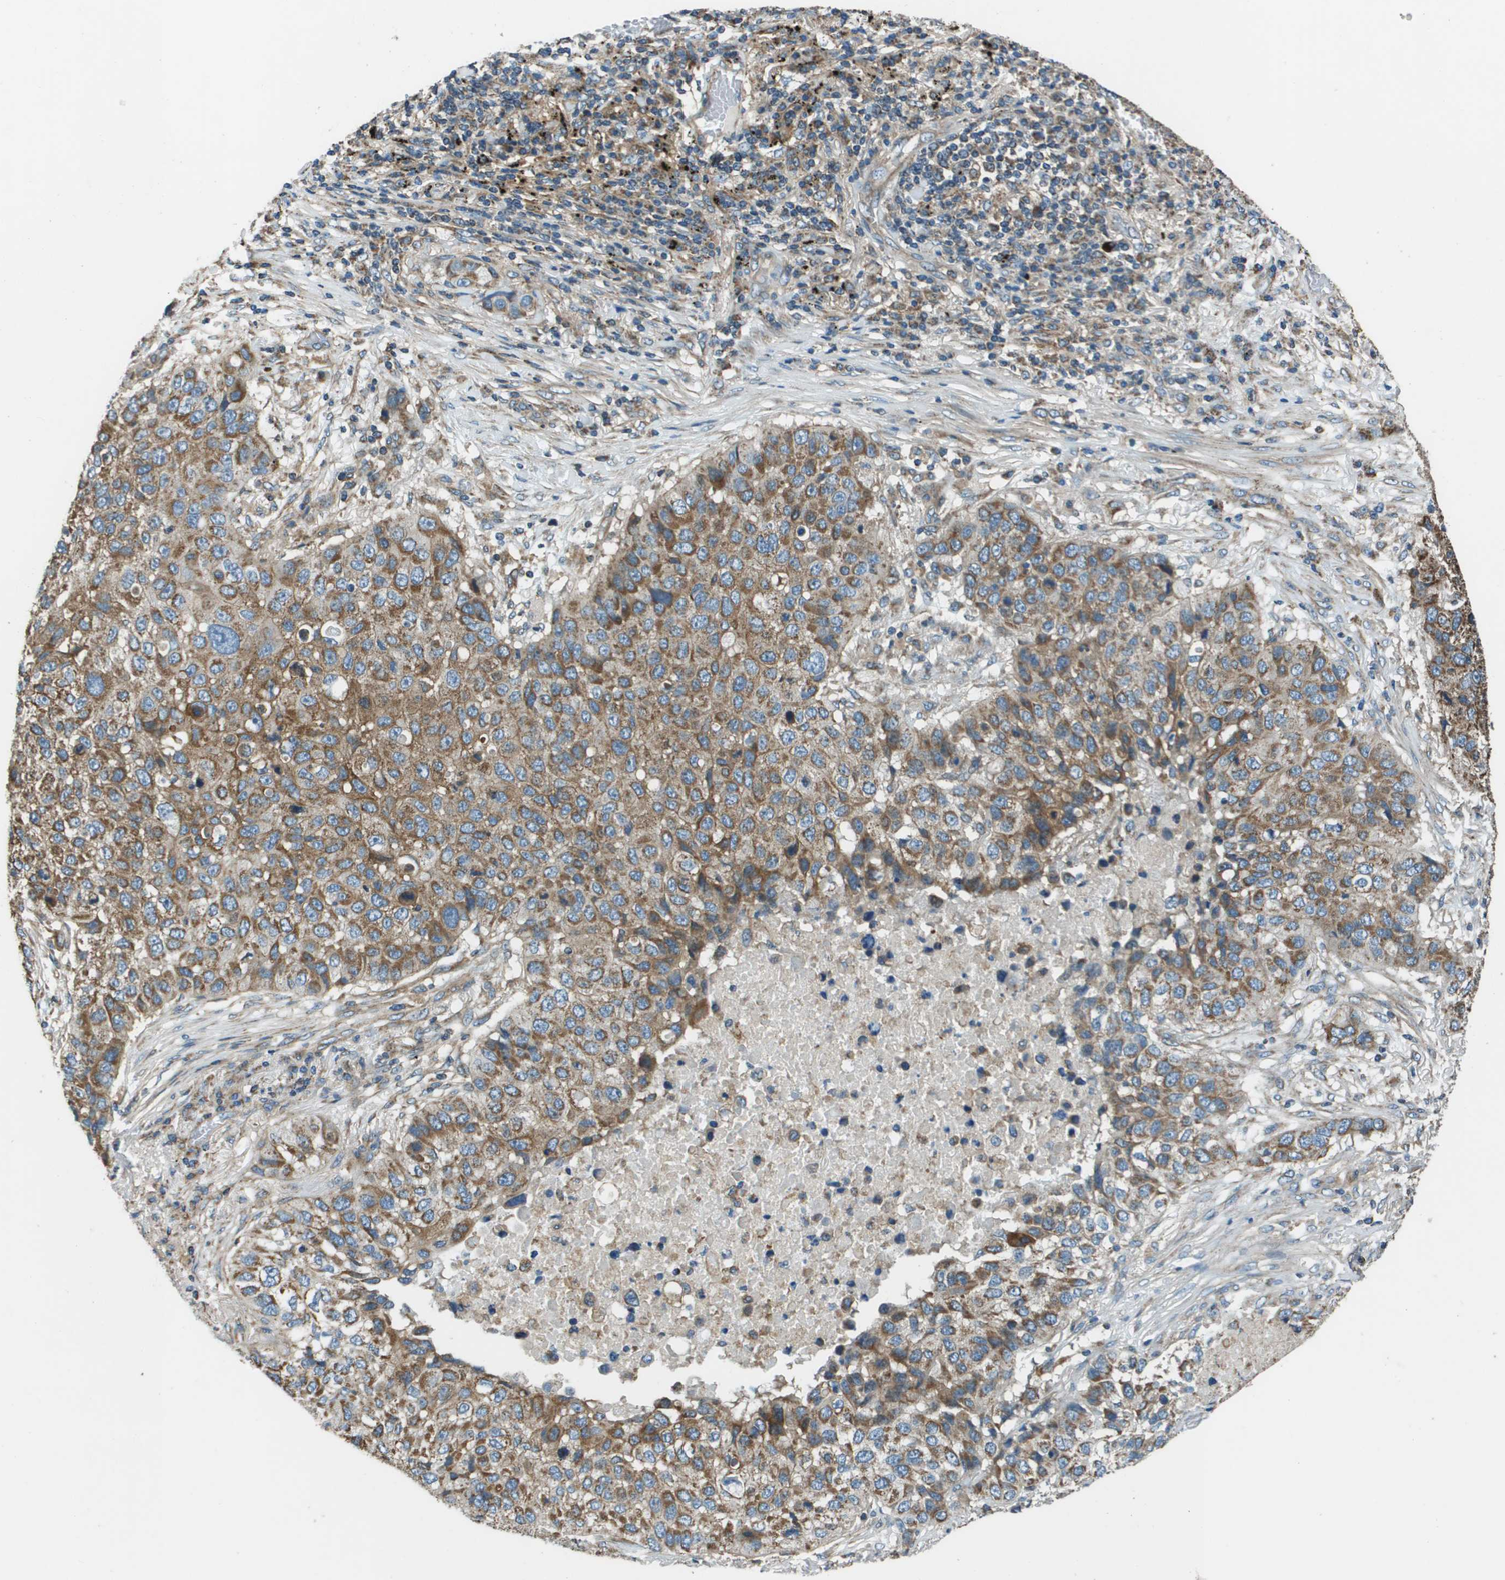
{"staining": {"intensity": "moderate", "quantity": ">75%", "location": "cytoplasmic/membranous"}, "tissue": "lung cancer", "cell_type": "Tumor cells", "image_type": "cancer", "snomed": [{"axis": "morphology", "description": "Squamous cell carcinoma, NOS"}, {"axis": "topography", "description": "Lung"}], "caption": "The micrograph exhibits a brown stain indicating the presence of a protein in the cytoplasmic/membranous of tumor cells in squamous cell carcinoma (lung).", "gene": "TMEM51", "patient": {"sex": "male", "age": 57}}